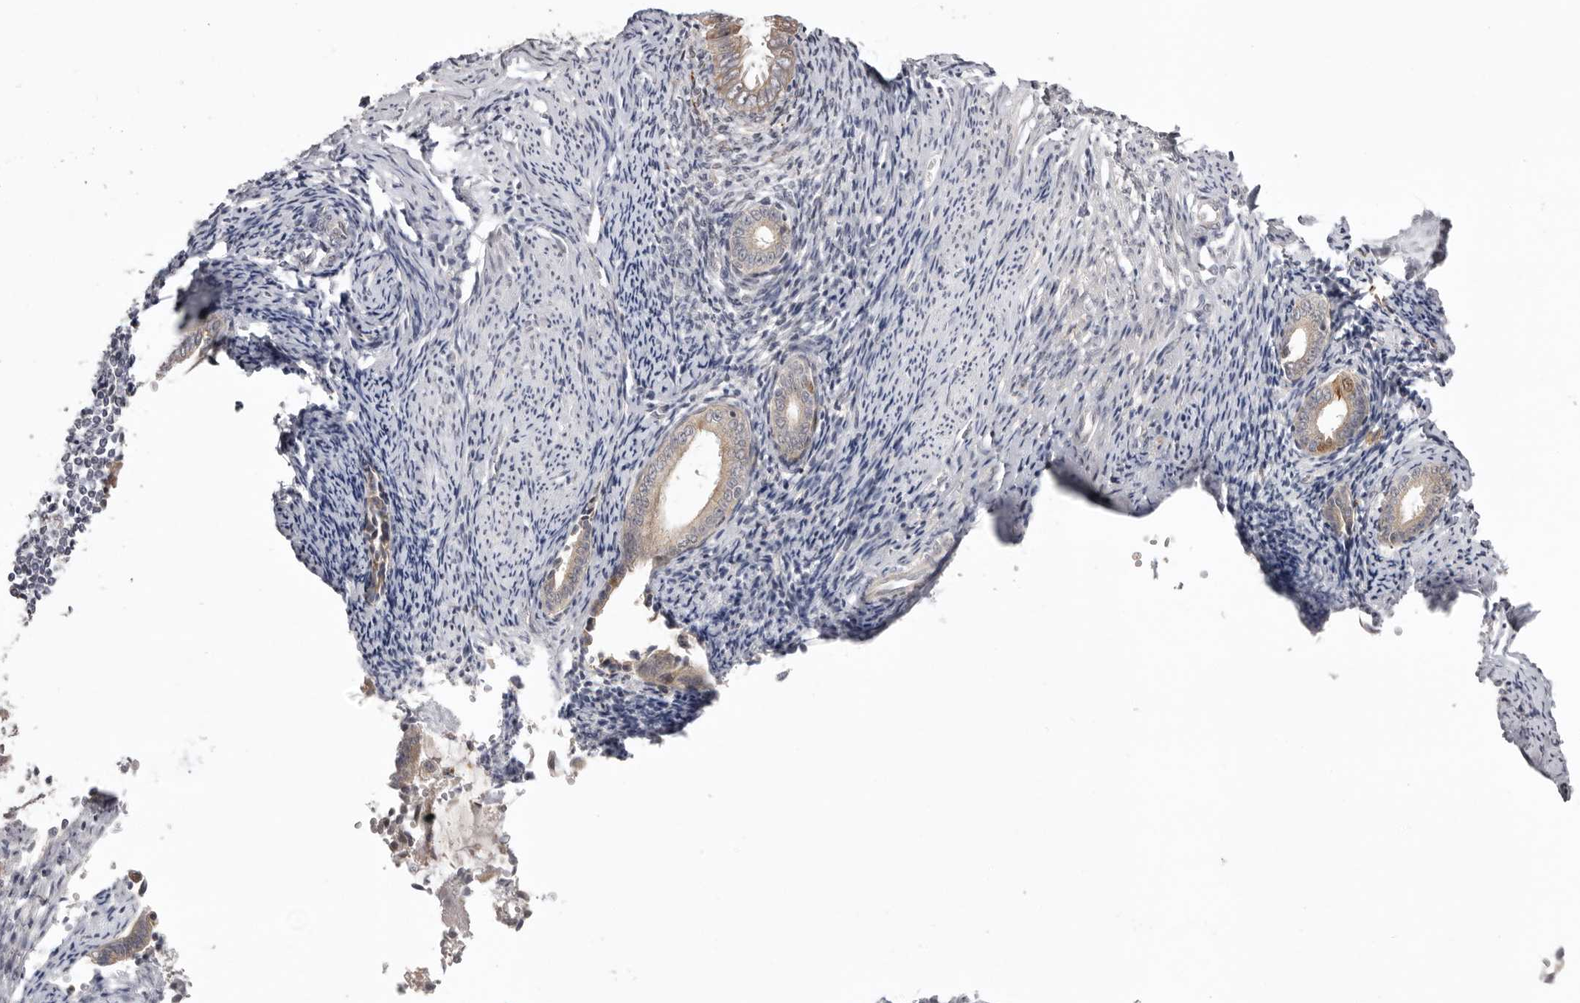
{"staining": {"intensity": "negative", "quantity": "none", "location": "none"}, "tissue": "endometrium", "cell_type": "Cells in endometrial stroma", "image_type": "normal", "snomed": [{"axis": "morphology", "description": "Normal tissue, NOS"}, {"axis": "topography", "description": "Endometrium"}], "caption": "Normal endometrium was stained to show a protein in brown. There is no significant positivity in cells in endometrial stroma. (DAB (3,3'-diaminobenzidine) immunohistochemistry (IHC), high magnification).", "gene": "NSUN4", "patient": {"sex": "female", "age": 56}}